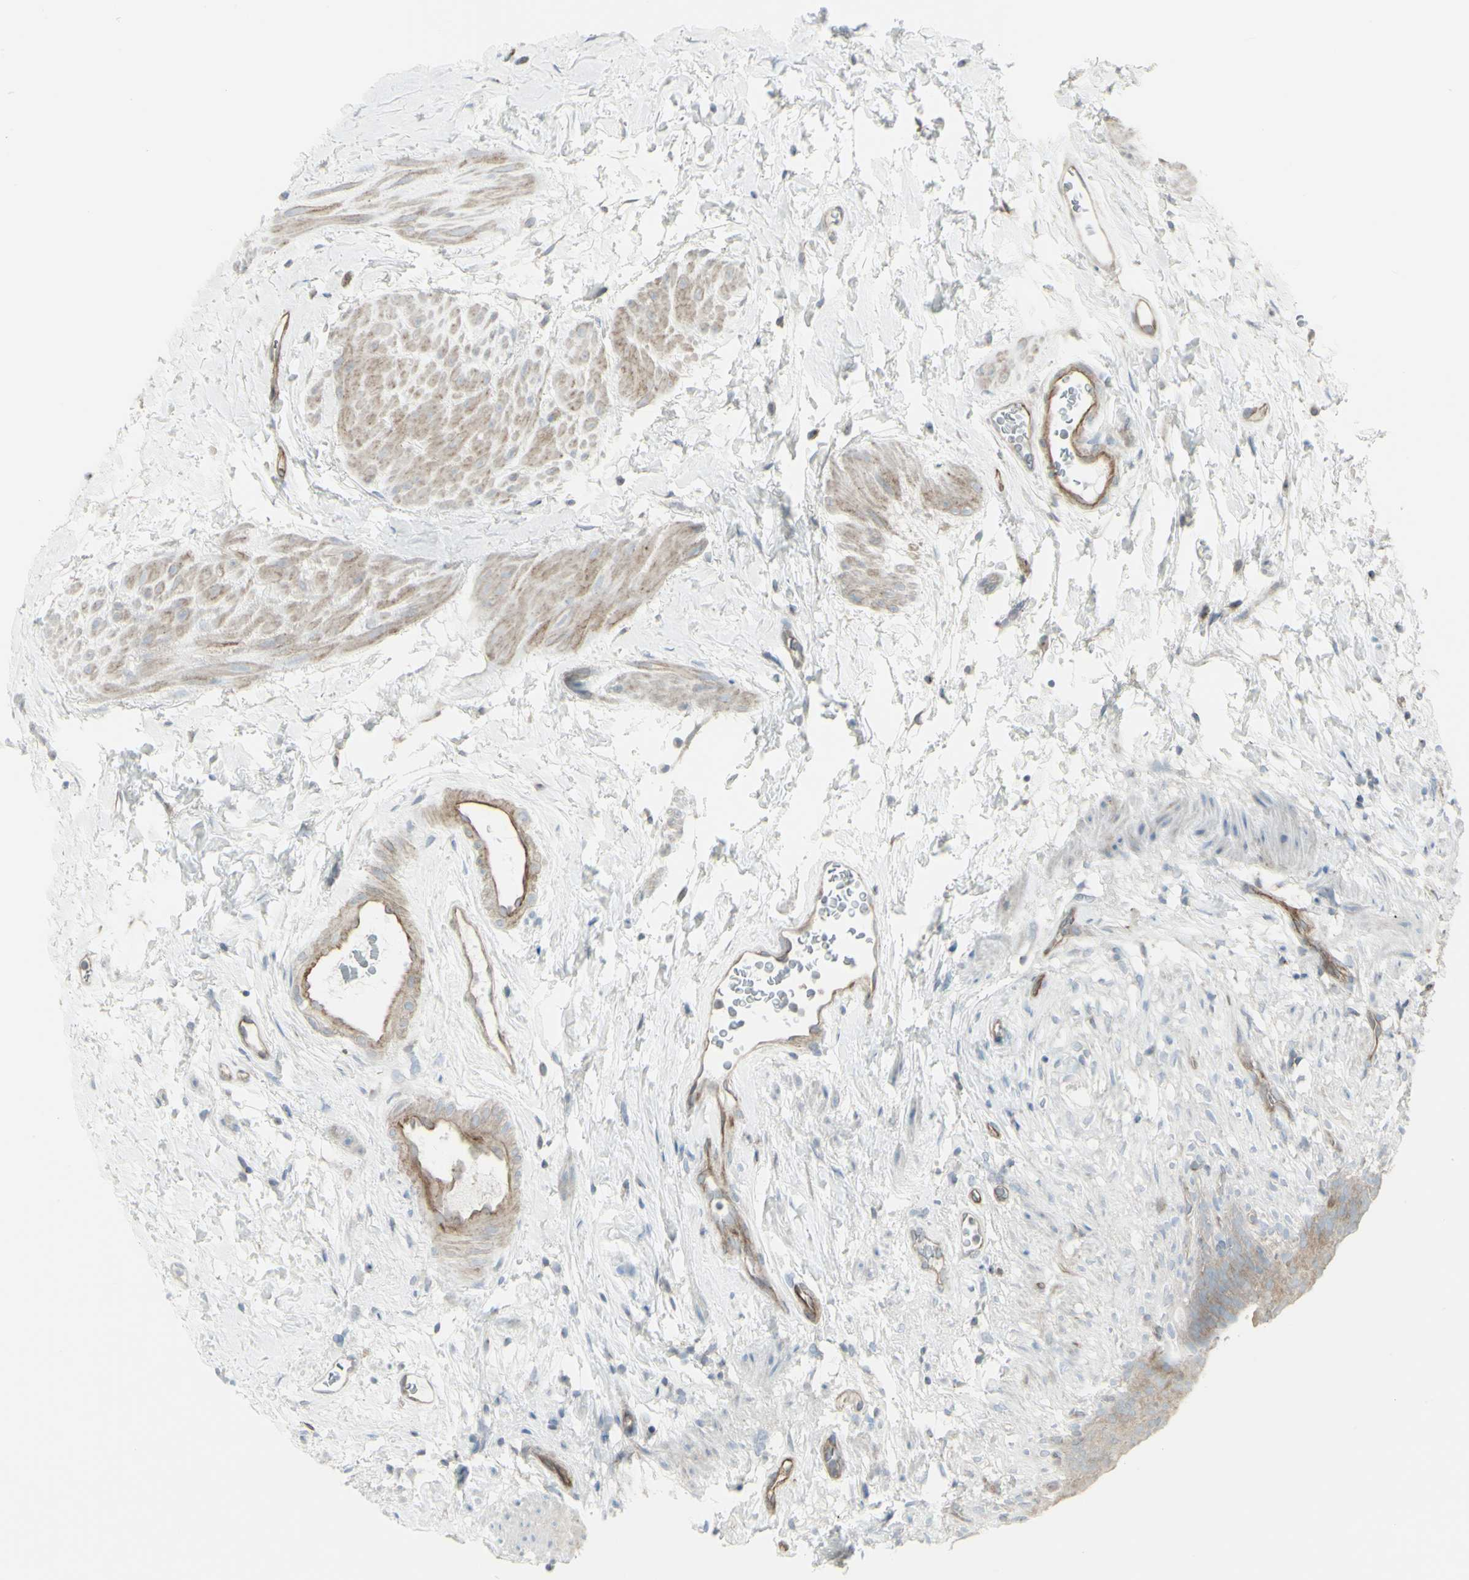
{"staining": {"intensity": "weak", "quantity": ">75%", "location": "cytoplasmic/membranous"}, "tissue": "urinary bladder", "cell_type": "Urothelial cells", "image_type": "normal", "snomed": [{"axis": "morphology", "description": "Normal tissue, NOS"}, {"axis": "topography", "description": "Urinary bladder"}], "caption": "Benign urinary bladder demonstrates weak cytoplasmic/membranous expression in about >75% of urothelial cells.", "gene": "GALNT6", "patient": {"sex": "female", "age": 79}}